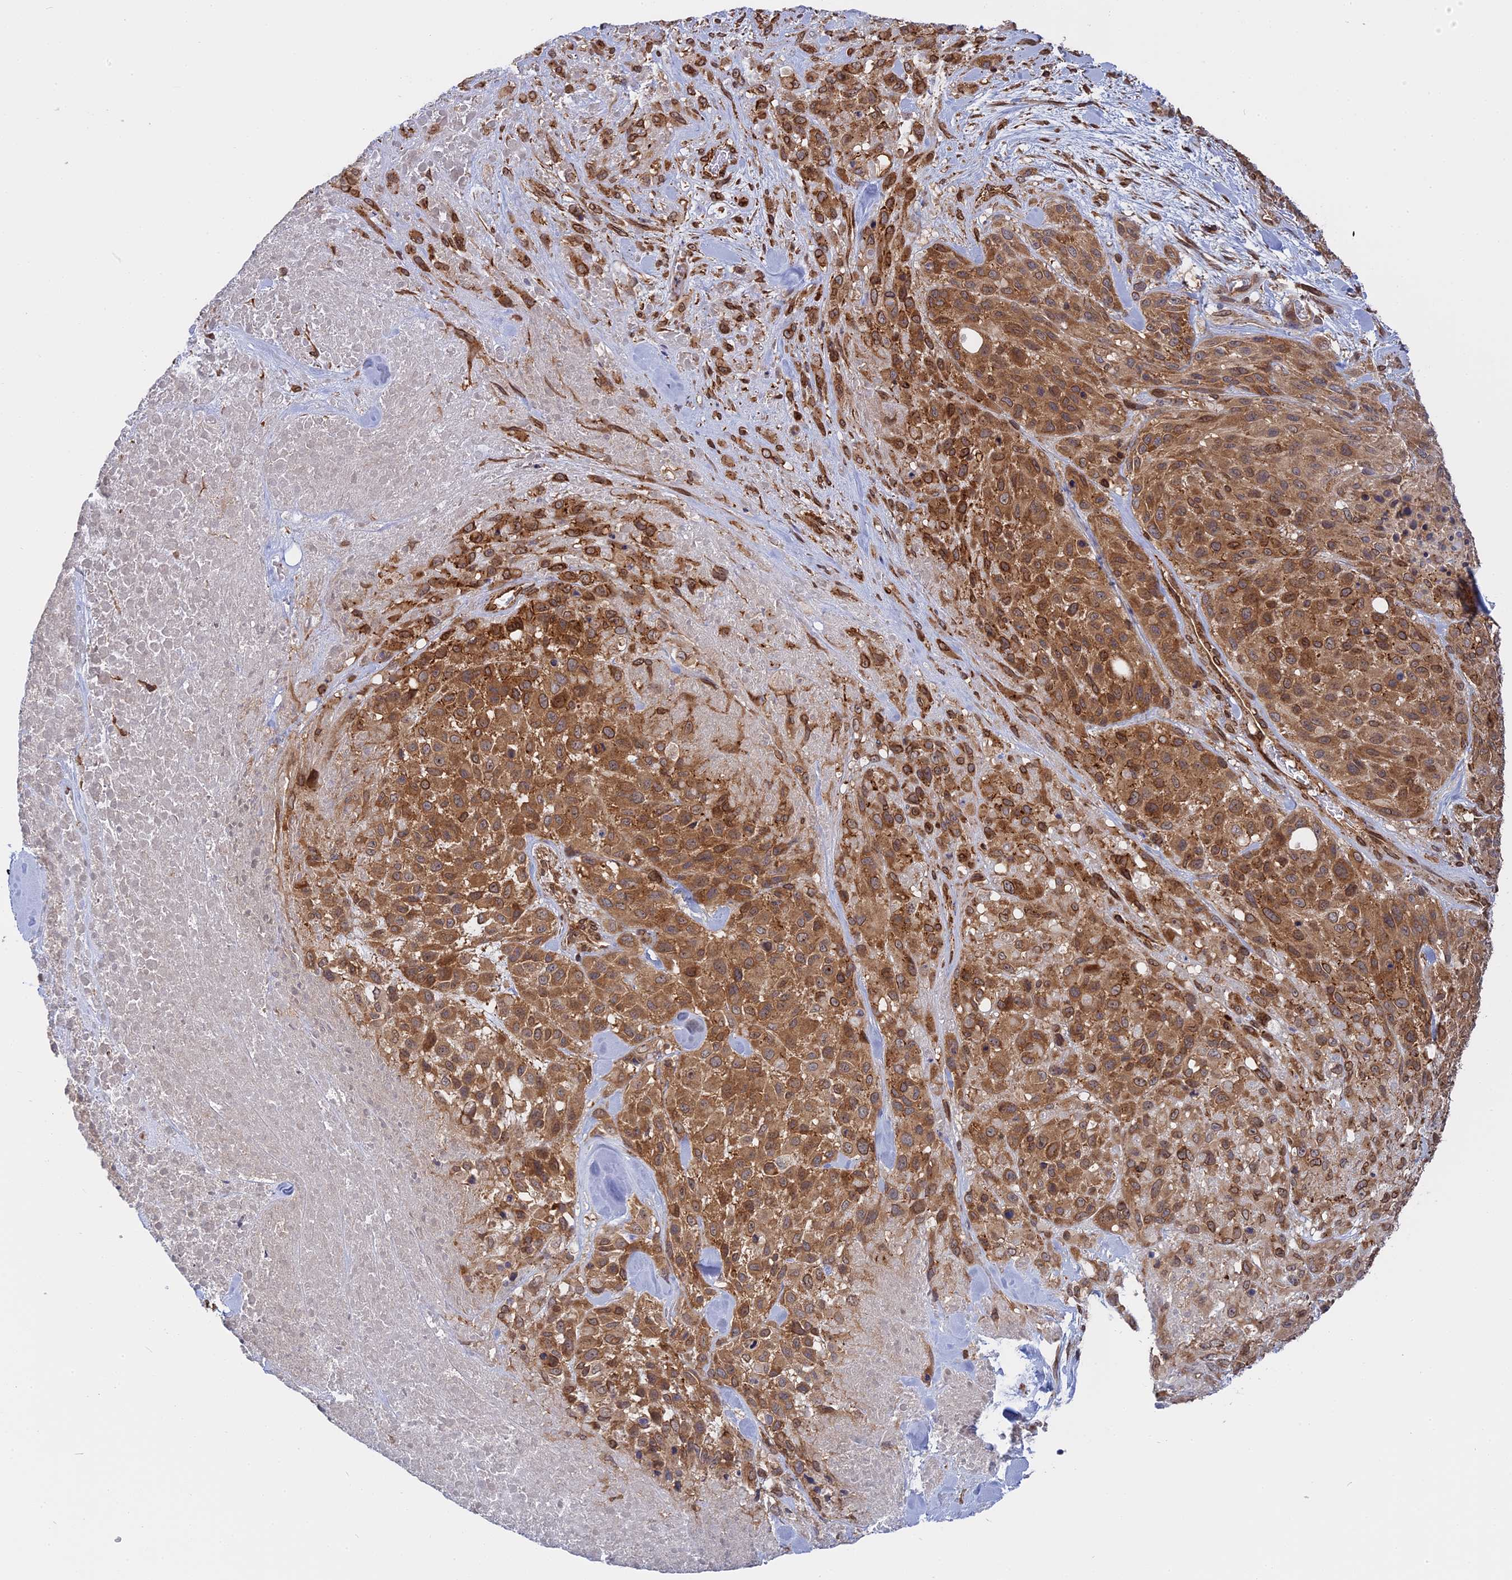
{"staining": {"intensity": "moderate", "quantity": ">75%", "location": "cytoplasmic/membranous"}, "tissue": "melanoma", "cell_type": "Tumor cells", "image_type": "cancer", "snomed": [{"axis": "morphology", "description": "Malignant melanoma, Metastatic site"}, {"axis": "topography", "description": "Skin"}], "caption": "Melanoma stained for a protein displays moderate cytoplasmic/membranous positivity in tumor cells.", "gene": "IL21R", "patient": {"sex": "female", "age": 81}}